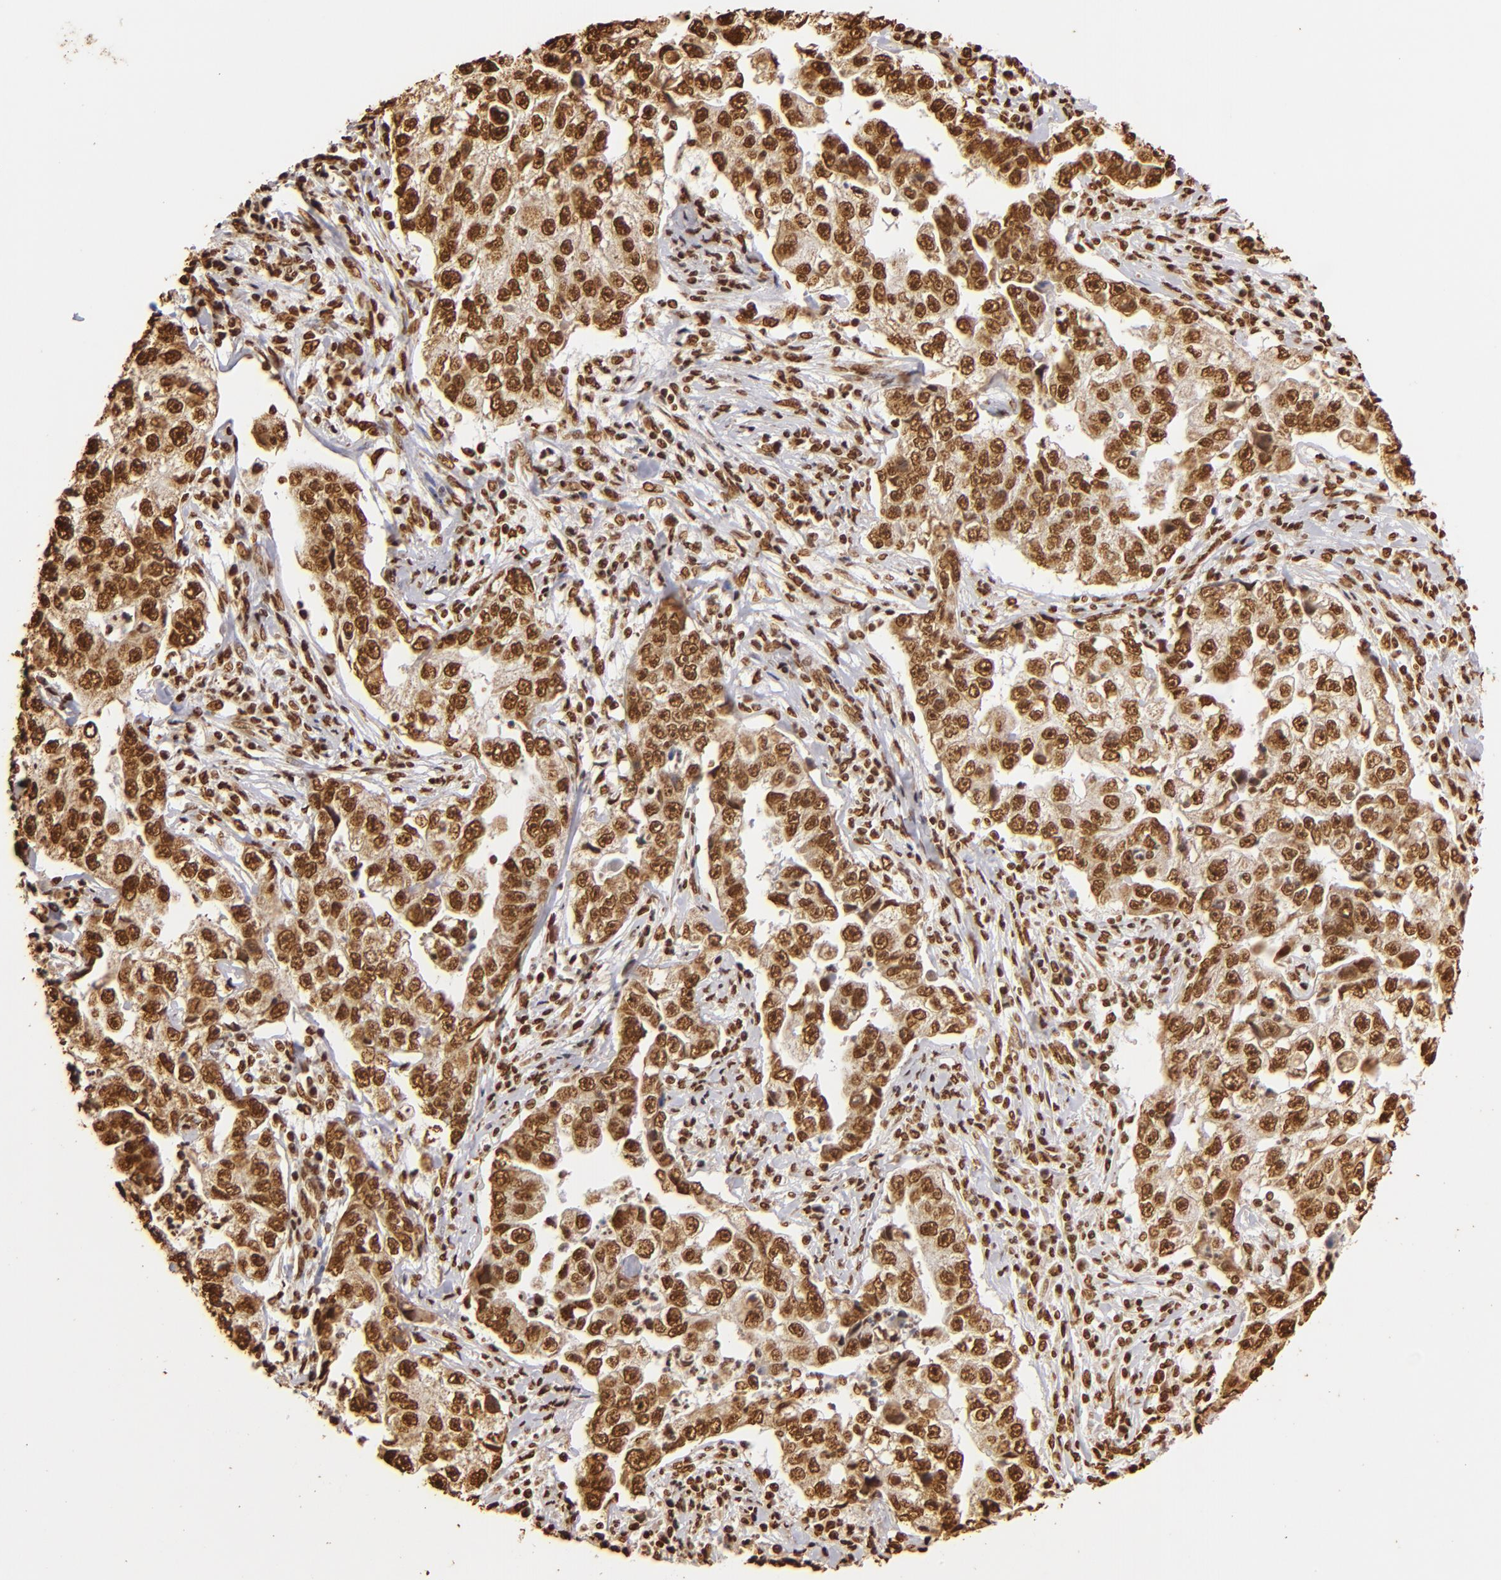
{"staining": {"intensity": "strong", "quantity": ">75%", "location": "nuclear"}, "tissue": "lung cancer", "cell_type": "Tumor cells", "image_type": "cancer", "snomed": [{"axis": "morphology", "description": "Squamous cell carcinoma, NOS"}, {"axis": "topography", "description": "Lung"}], "caption": "Immunohistochemical staining of human lung cancer (squamous cell carcinoma) displays high levels of strong nuclear staining in approximately >75% of tumor cells.", "gene": "ILF3", "patient": {"sex": "male", "age": 64}}